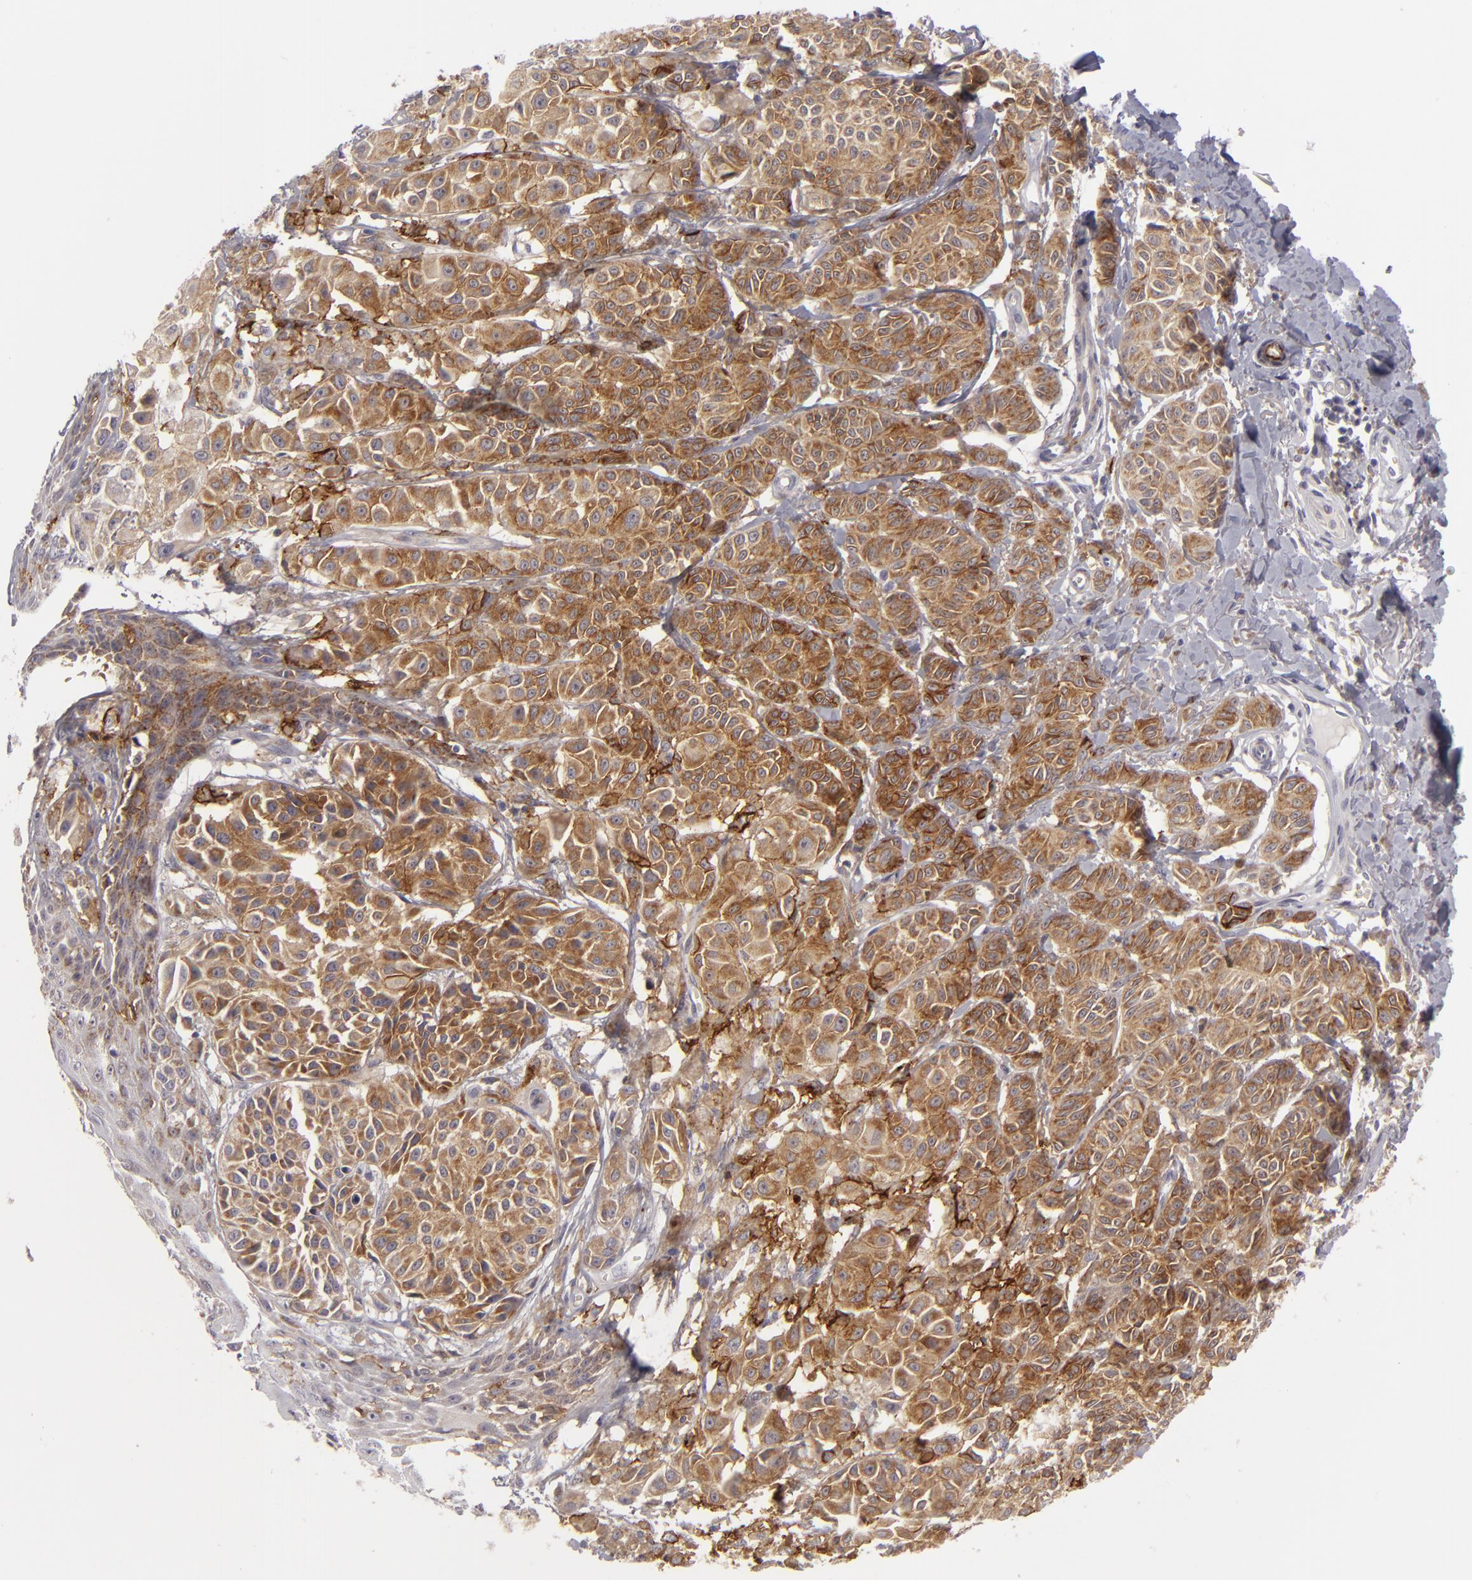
{"staining": {"intensity": "moderate", "quantity": ">75%", "location": "cytoplasmic/membranous"}, "tissue": "melanoma", "cell_type": "Tumor cells", "image_type": "cancer", "snomed": [{"axis": "morphology", "description": "Malignant melanoma, NOS"}, {"axis": "topography", "description": "Skin"}], "caption": "Malignant melanoma stained with DAB (3,3'-diaminobenzidine) immunohistochemistry exhibits medium levels of moderate cytoplasmic/membranous positivity in approximately >75% of tumor cells.", "gene": "ALCAM", "patient": {"sex": "male", "age": 76}}